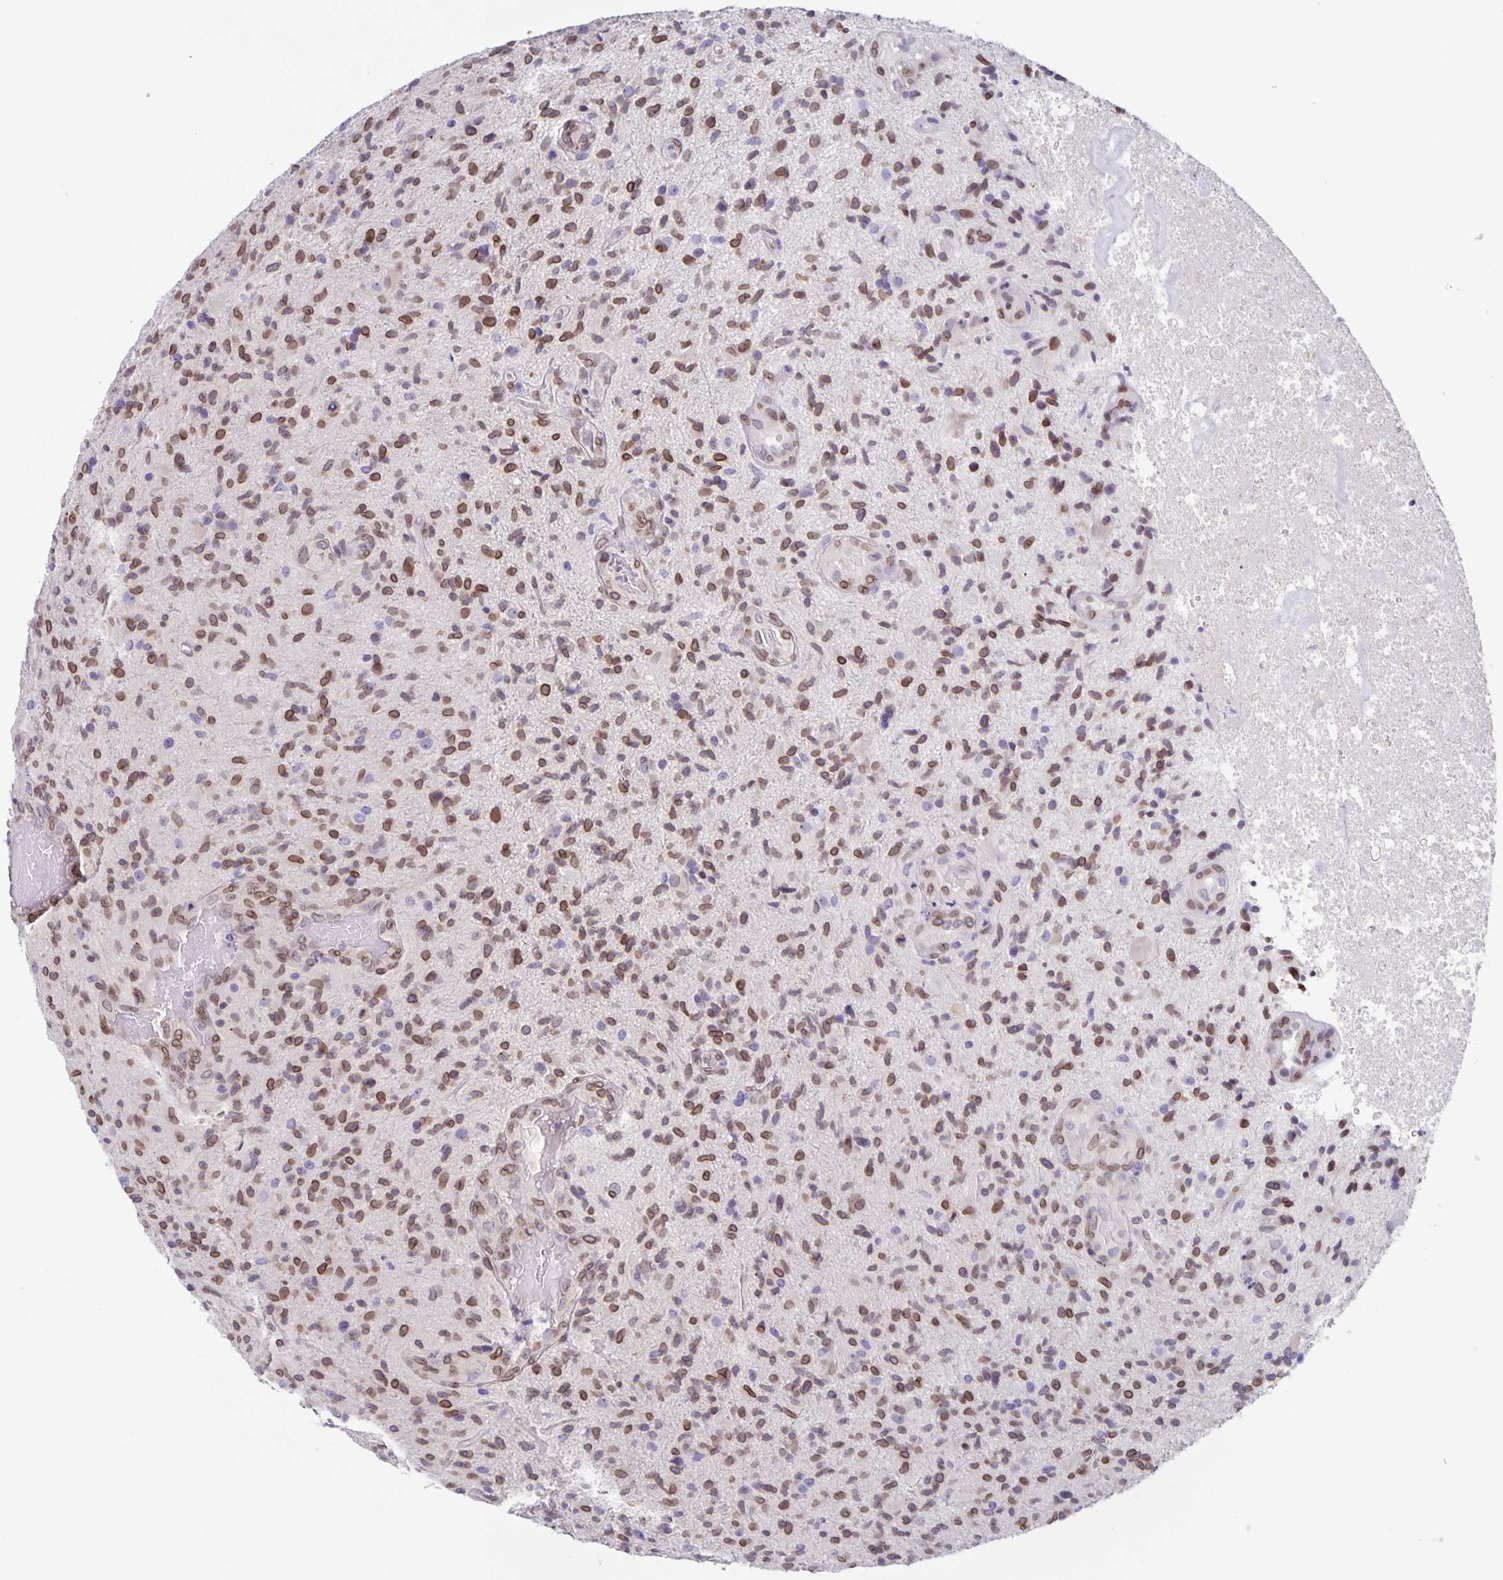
{"staining": {"intensity": "moderate", "quantity": "25%-75%", "location": "cytoplasmic/membranous,nuclear"}, "tissue": "glioma", "cell_type": "Tumor cells", "image_type": "cancer", "snomed": [{"axis": "morphology", "description": "Glioma, malignant, High grade"}, {"axis": "topography", "description": "Brain"}], "caption": "The immunohistochemical stain labels moderate cytoplasmic/membranous and nuclear expression in tumor cells of glioma tissue.", "gene": "SYNE2", "patient": {"sex": "male", "age": 55}}